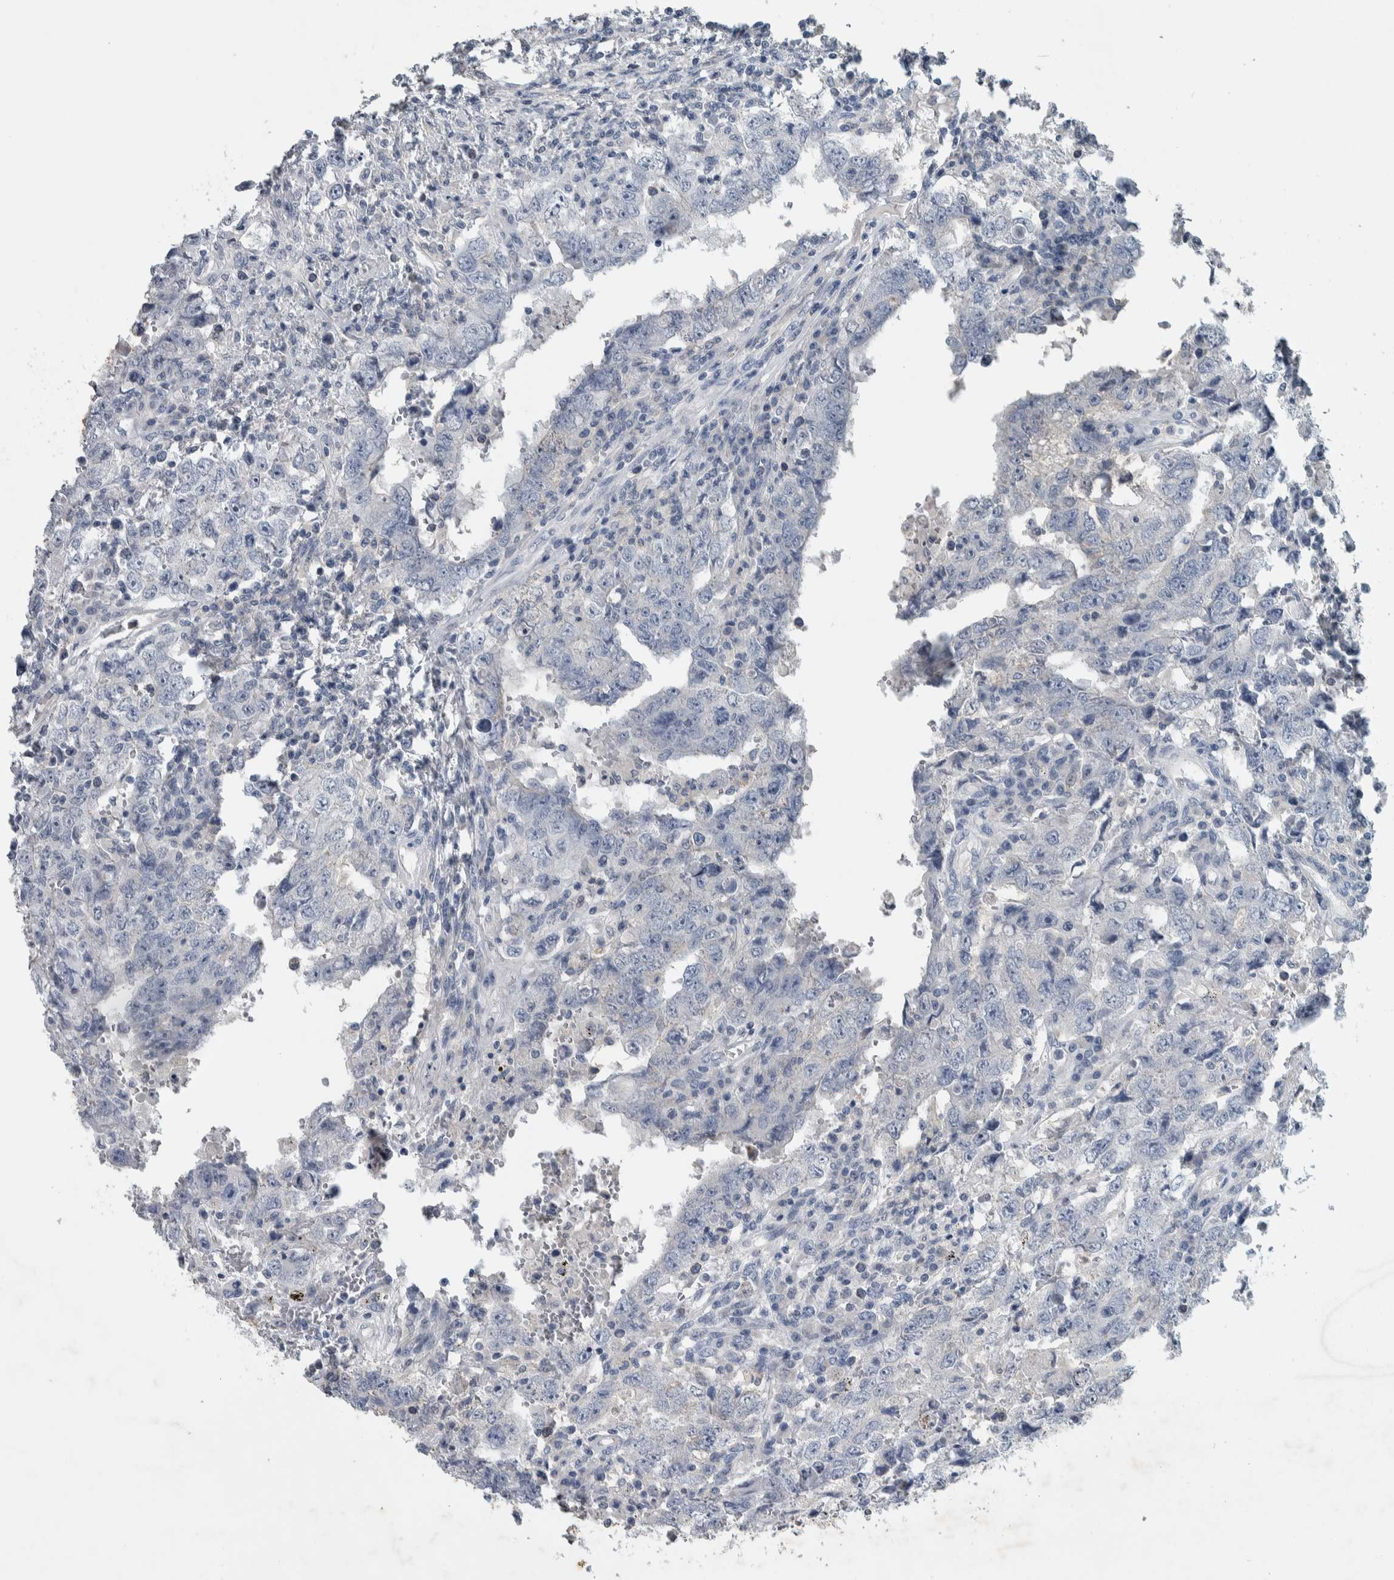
{"staining": {"intensity": "negative", "quantity": "none", "location": "none"}, "tissue": "testis cancer", "cell_type": "Tumor cells", "image_type": "cancer", "snomed": [{"axis": "morphology", "description": "Carcinoma, Embryonal, NOS"}, {"axis": "topography", "description": "Testis"}], "caption": "Protein analysis of testis cancer demonstrates no significant positivity in tumor cells. The staining was performed using DAB to visualize the protein expression in brown, while the nuclei were stained in blue with hematoxylin (Magnification: 20x).", "gene": "NT5C2", "patient": {"sex": "male", "age": 26}}